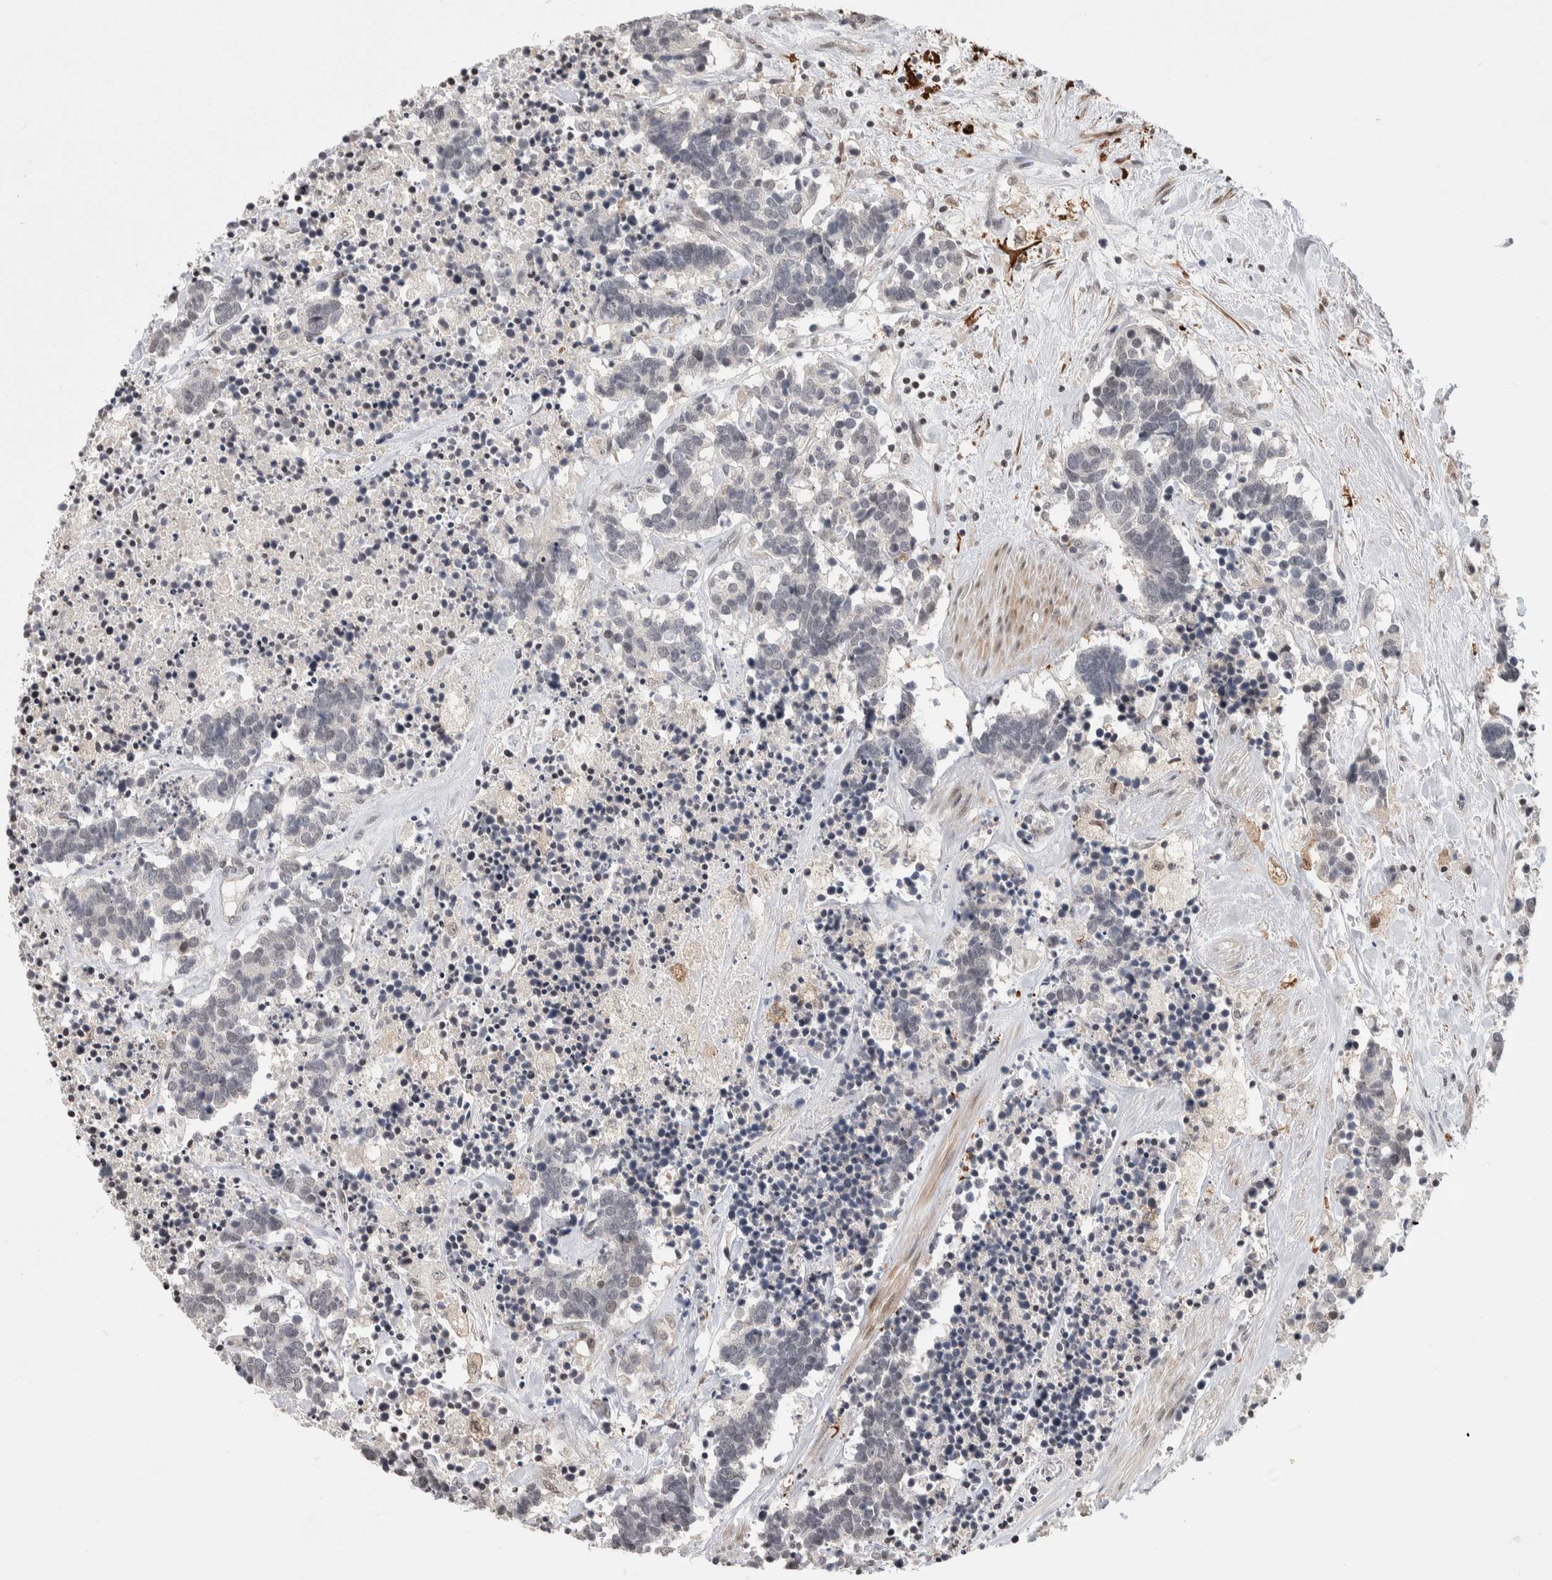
{"staining": {"intensity": "negative", "quantity": "none", "location": "none"}, "tissue": "carcinoid", "cell_type": "Tumor cells", "image_type": "cancer", "snomed": [{"axis": "morphology", "description": "Carcinoma, NOS"}, {"axis": "morphology", "description": "Carcinoid, malignant, NOS"}, {"axis": "topography", "description": "Urinary bladder"}], "caption": "Immunohistochemistry (IHC) image of human carcinoid stained for a protein (brown), which shows no positivity in tumor cells.", "gene": "ZSCAN21", "patient": {"sex": "male", "age": 57}}